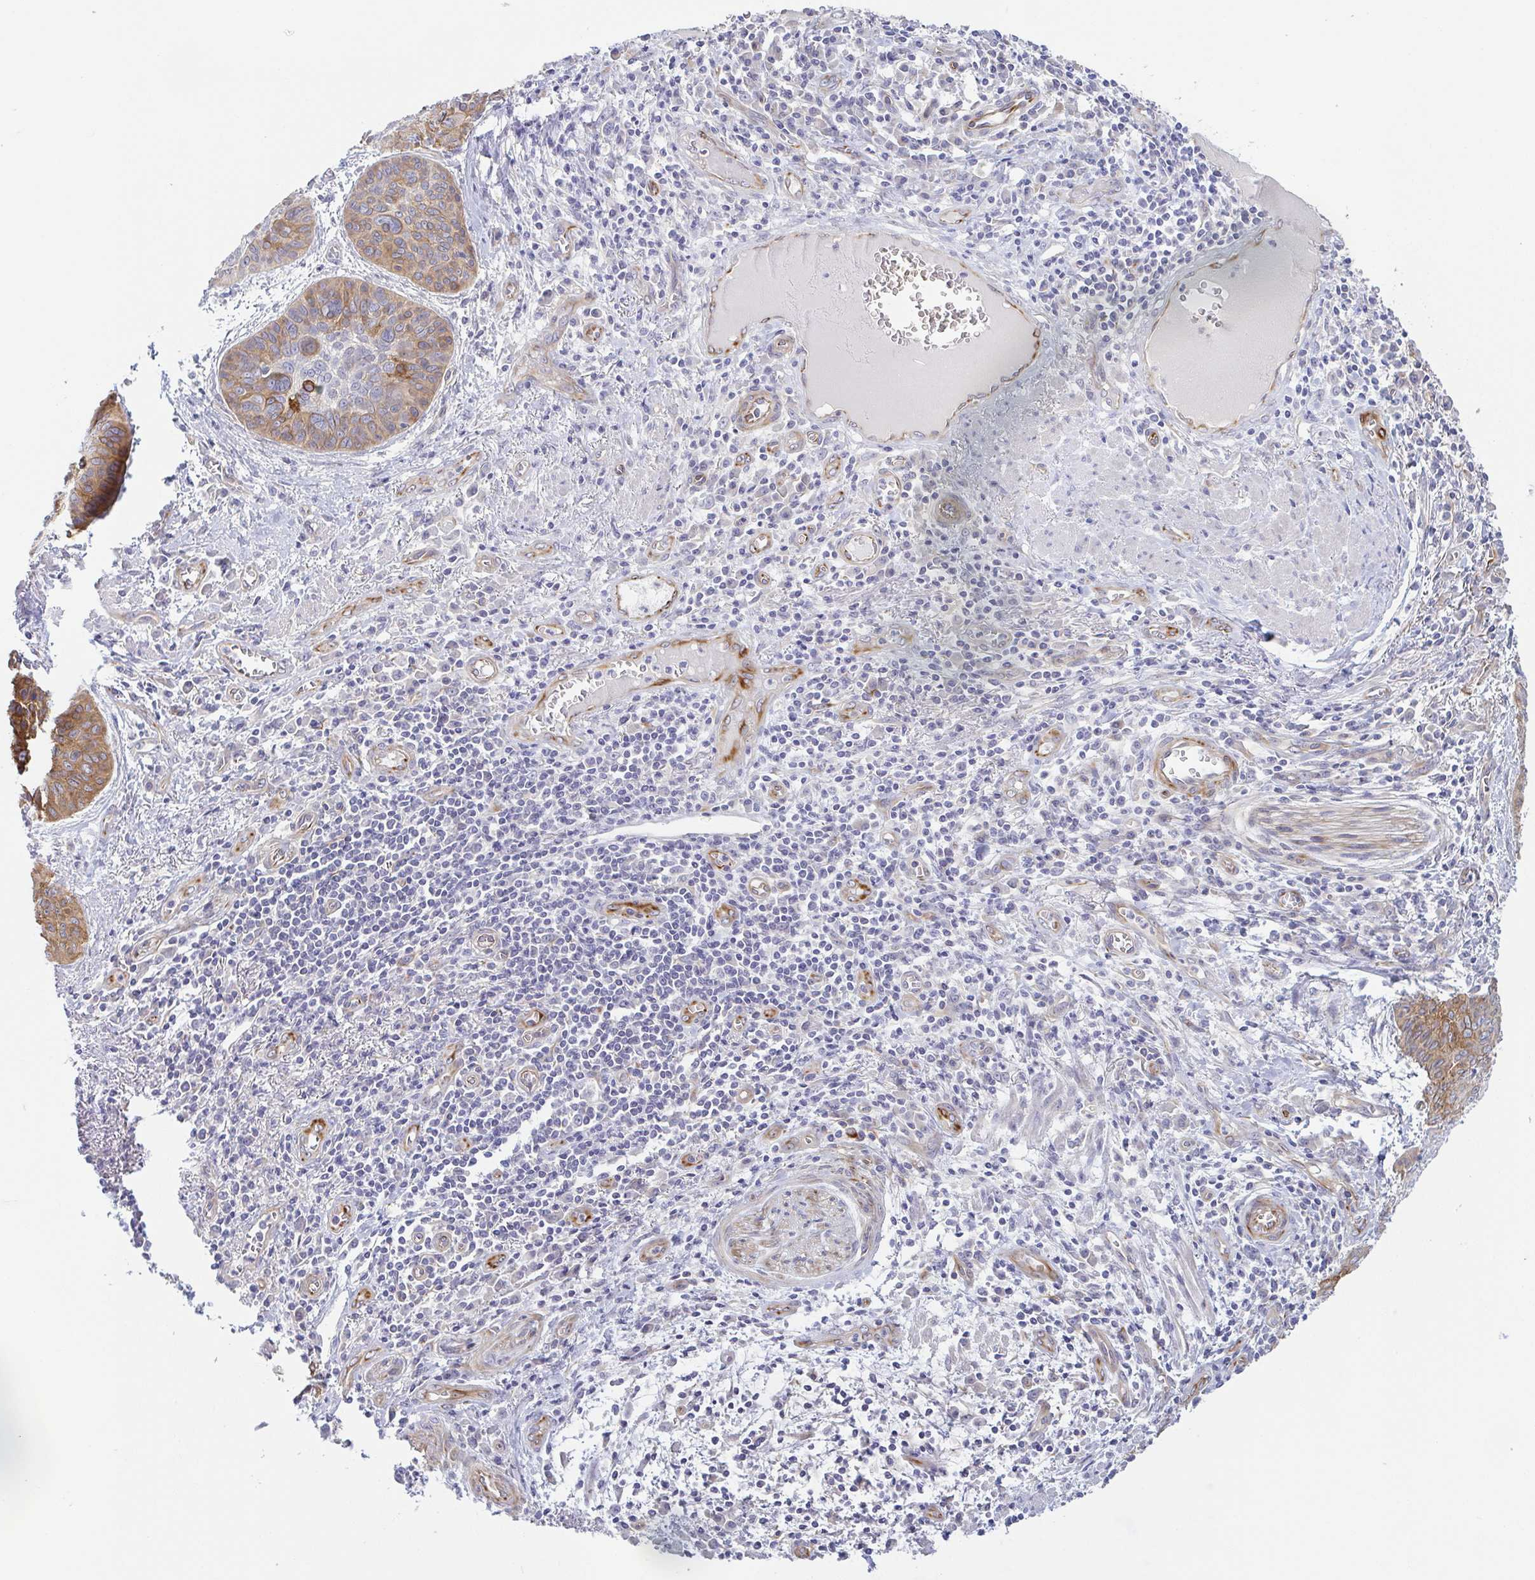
{"staining": {"intensity": "moderate", "quantity": "25%-75%", "location": "cytoplasmic/membranous"}, "tissue": "lung cancer", "cell_type": "Tumor cells", "image_type": "cancer", "snomed": [{"axis": "morphology", "description": "Squamous cell carcinoma, NOS"}, {"axis": "topography", "description": "Lung"}], "caption": "Squamous cell carcinoma (lung) tissue displays moderate cytoplasmic/membranous staining in approximately 25%-75% of tumor cells", "gene": "COL17A1", "patient": {"sex": "male", "age": 74}}